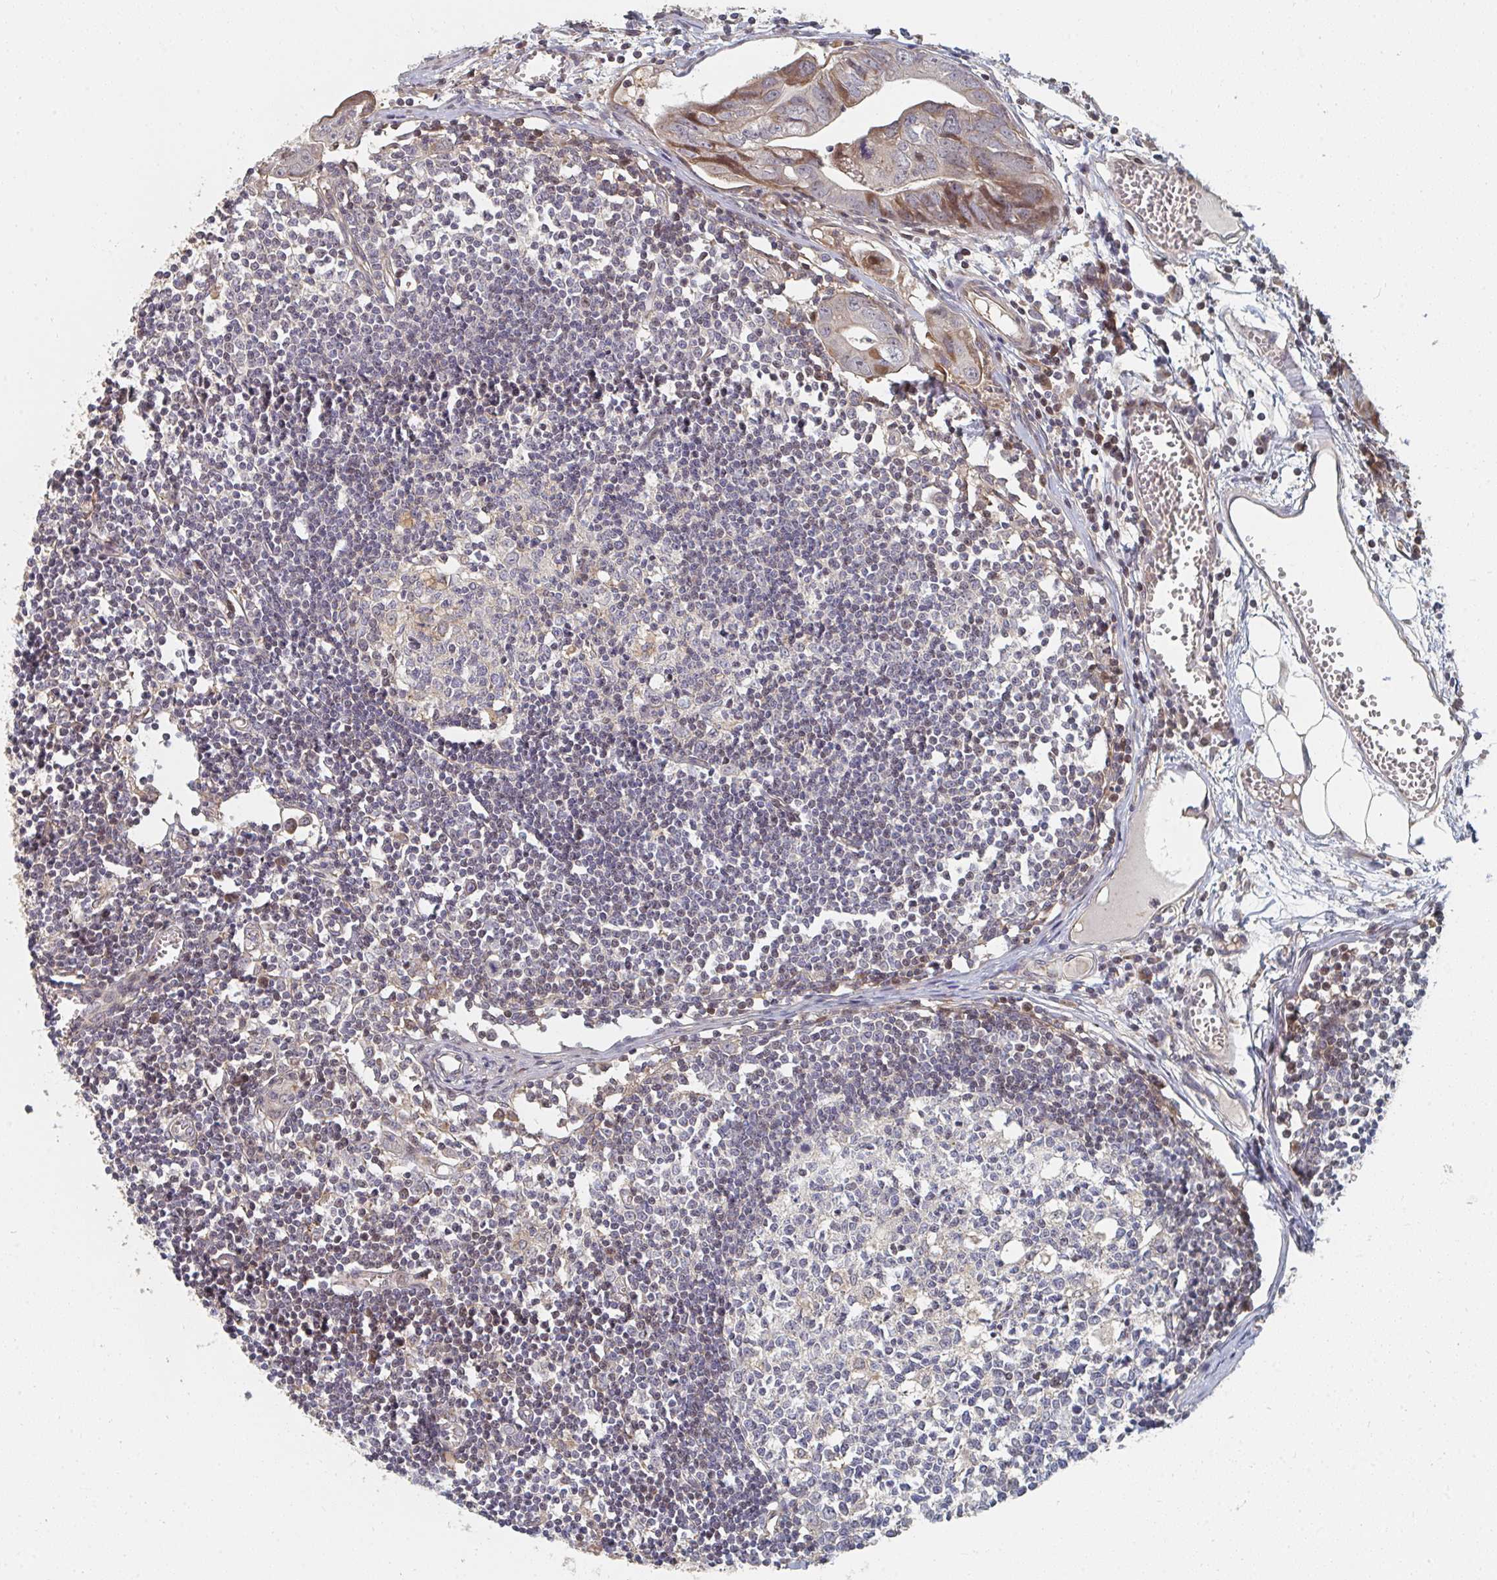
{"staining": {"intensity": "weak", "quantity": "<25%", "location": "cytoplasmic/membranous"}, "tissue": "lymph node", "cell_type": "Germinal center cells", "image_type": "normal", "snomed": [{"axis": "morphology", "description": "Normal tissue, NOS"}, {"axis": "topography", "description": "Lymph node"}], "caption": "Immunohistochemical staining of benign lymph node exhibits no significant staining in germinal center cells.", "gene": "PTEN", "patient": {"sex": "female", "age": 11}}